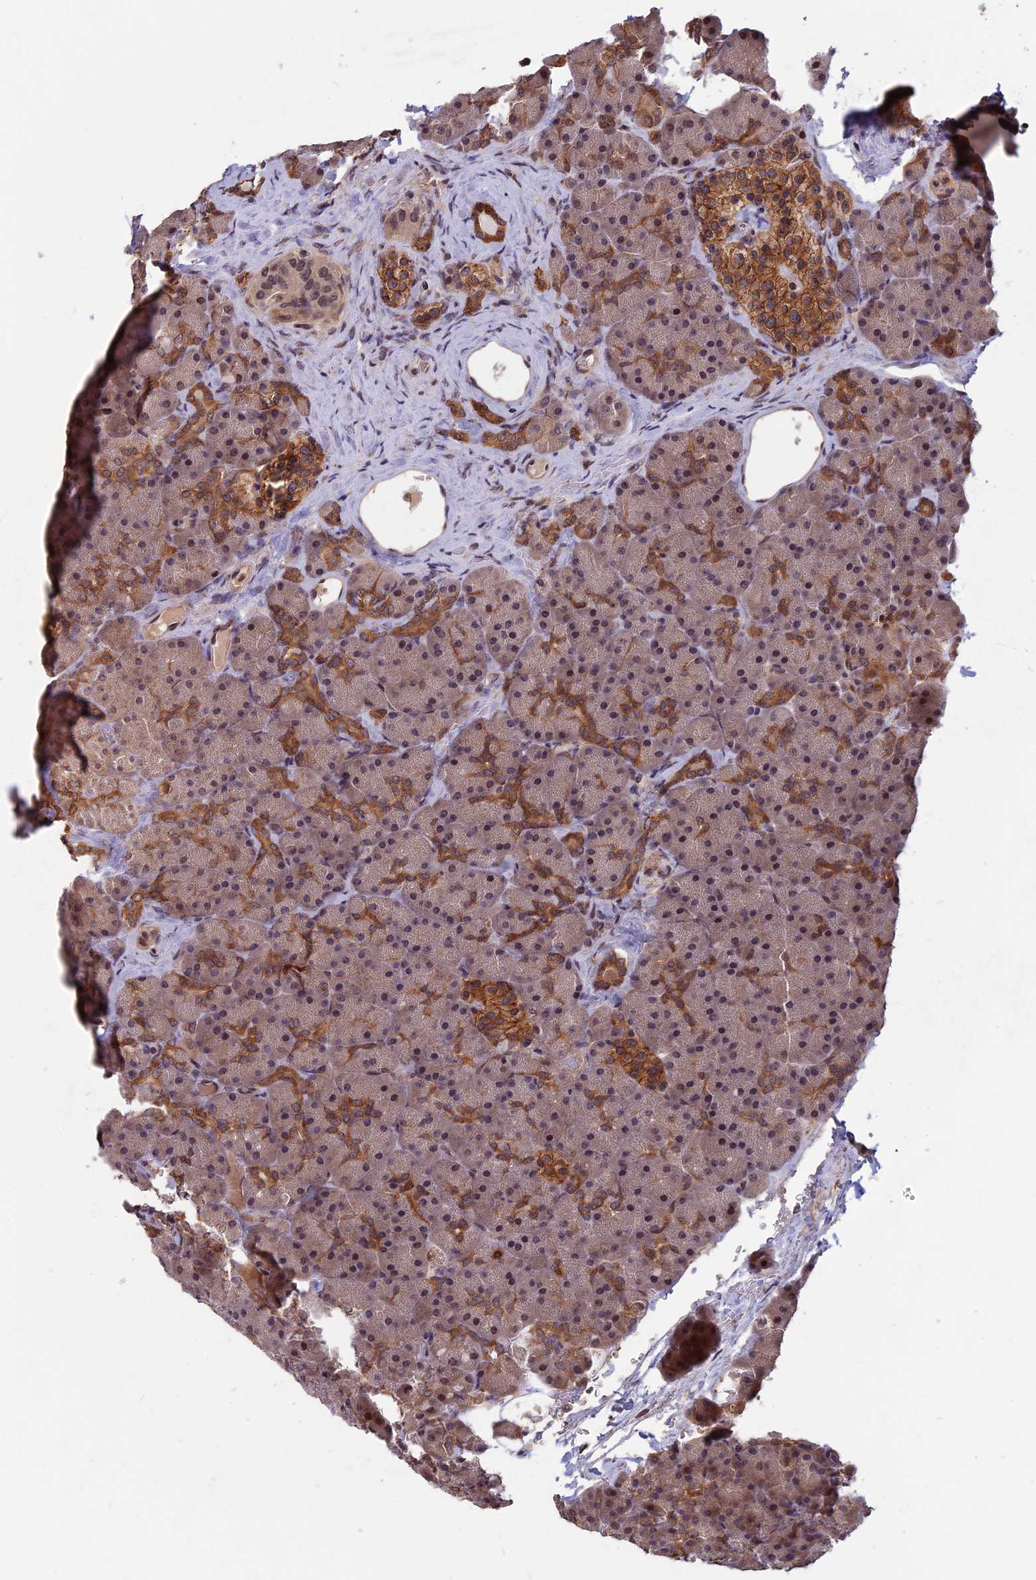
{"staining": {"intensity": "moderate", "quantity": "25%-75%", "location": "cytoplasmic/membranous,nuclear"}, "tissue": "pancreas", "cell_type": "Exocrine glandular cells", "image_type": "normal", "snomed": [{"axis": "morphology", "description": "Normal tissue, NOS"}, {"axis": "topography", "description": "Pancreas"}], "caption": "Exocrine glandular cells demonstrate medium levels of moderate cytoplasmic/membranous,nuclear expression in approximately 25%-75% of cells in benign pancreas.", "gene": "SPG11", "patient": {"sex": "male", "age": 36}}